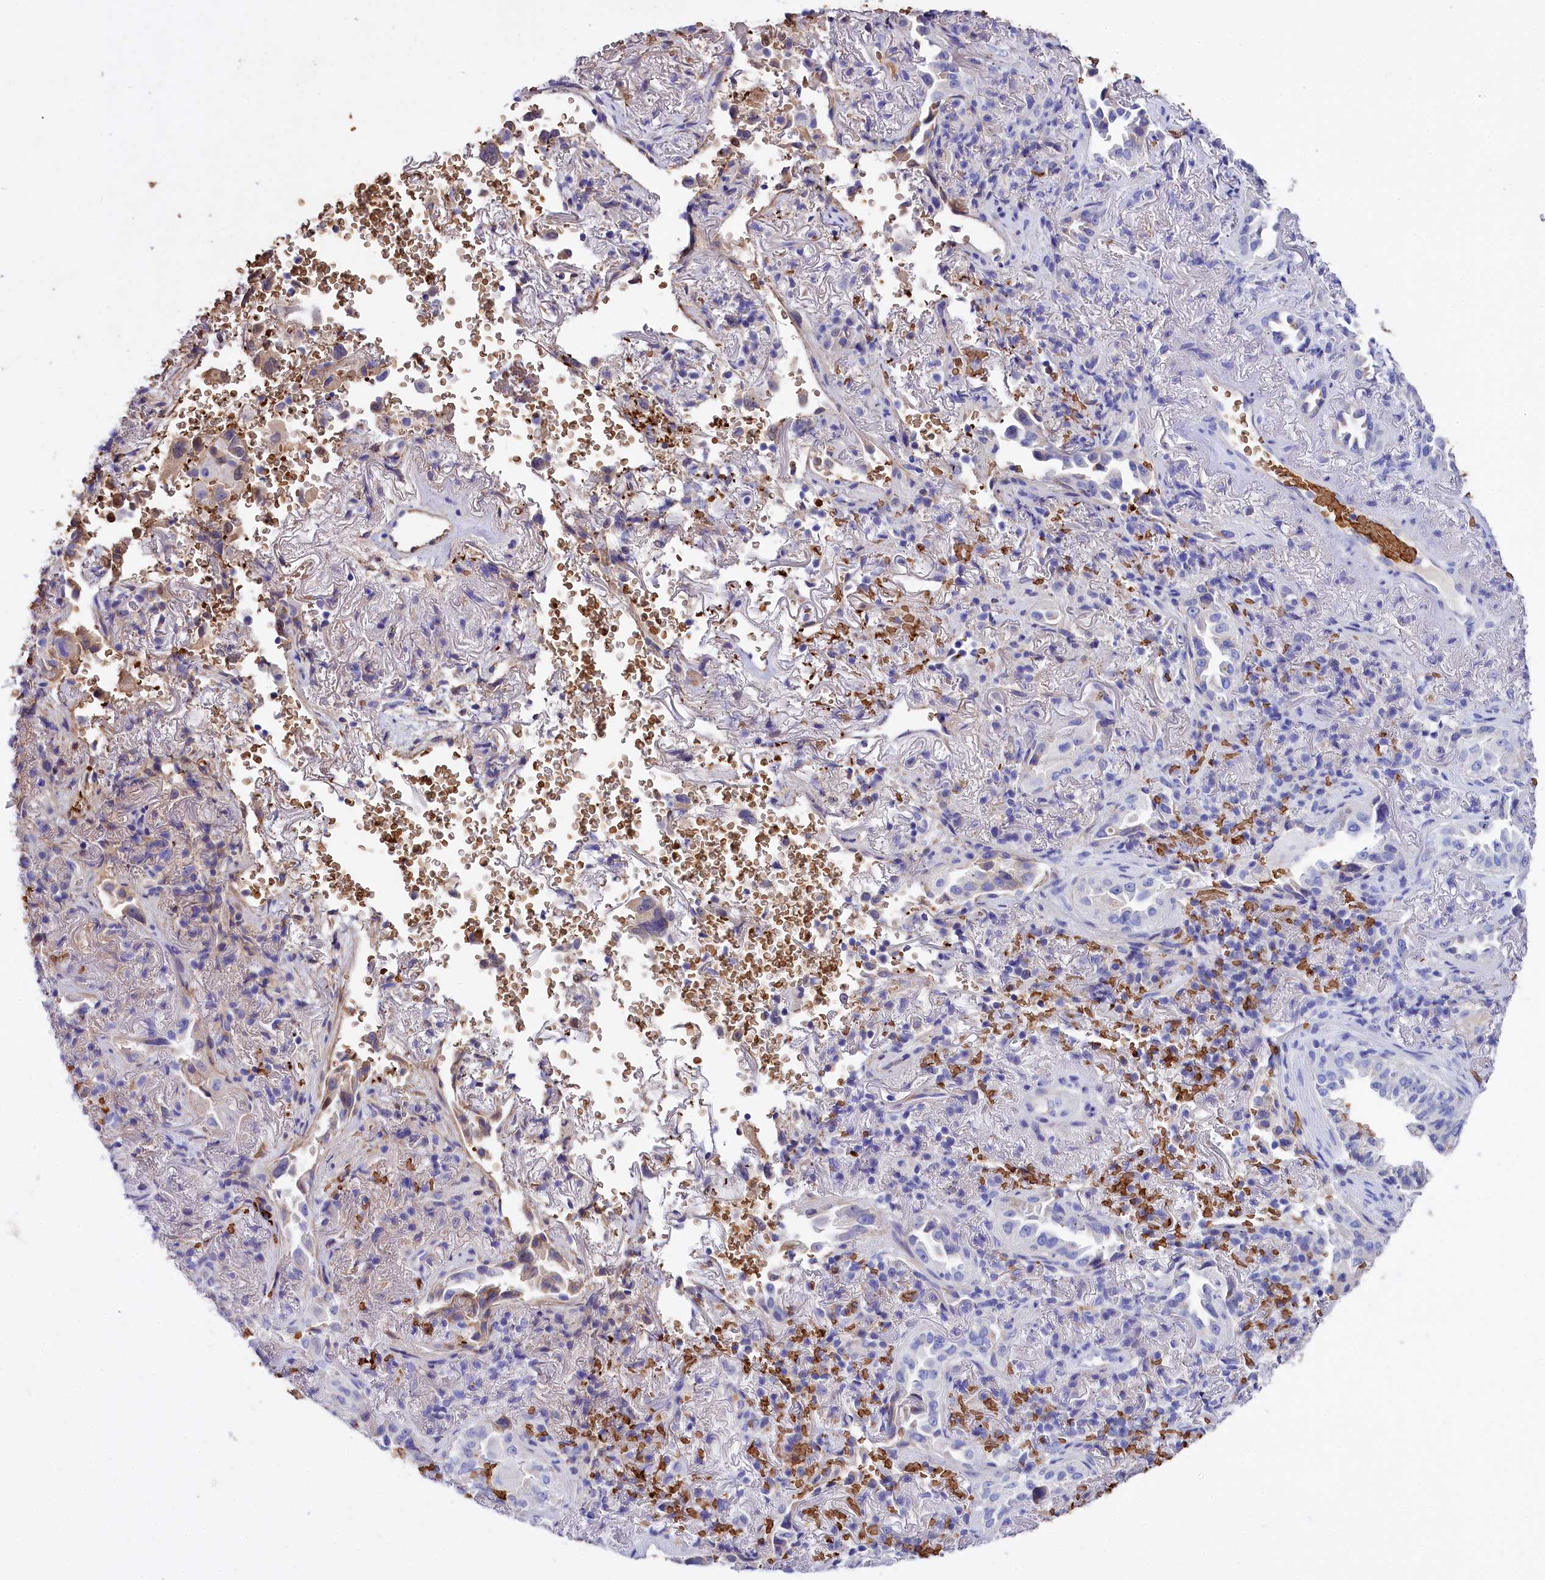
{"staining": {"intensity": "negative", "quantity": "none", "location": "none"}, "tissue": "lung cancer", "cell_type": "Tumor cells", "image_type": "cancer", "snomed": [{"axis": "morphology", "description": "Adenocarcinoma, NOS"}, {"axis": "topography", "description": "Lung"}], "caption": "Lung cancer was stained to show a protein in brown. There is no significant positivity in tumor cells.", "gene": "RPUSD3", "patient": {"sex": "female", "age": 69}}